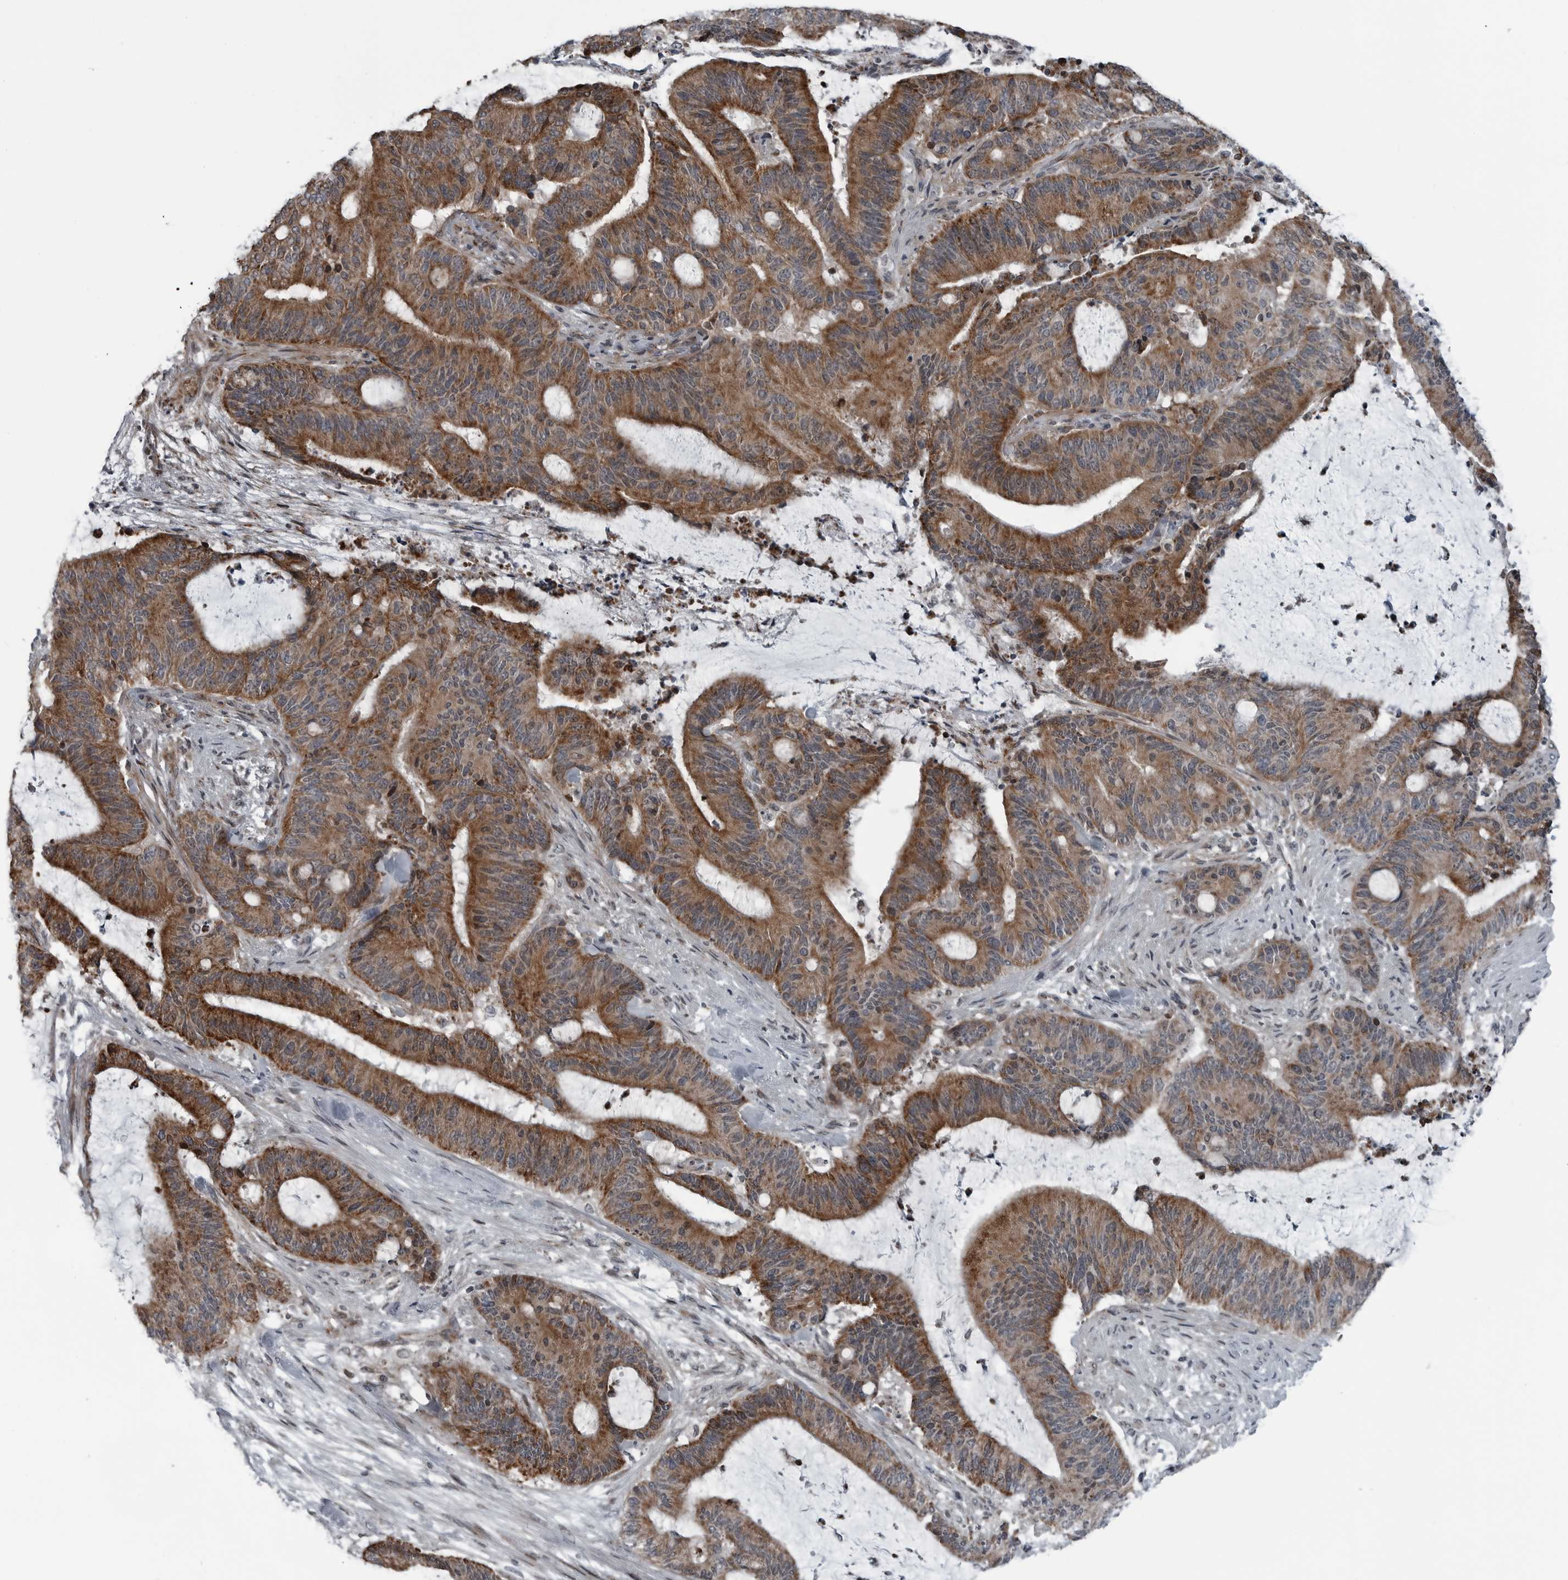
{"staining": {"intensity": "moderate", "quantity": ">75%", "location": "cytoplasmic/membranous"}, "tissue": "liver cancer", "cell_type": "Tumor cells", "image_type": "cancer", "snomed": [{"axis": "morphology", "description": "Normal tissue, NOS"}, {"axis": "morphology", "description": "Cholangiocarcinoma"}, {"axis": "topography", "description": "Liver"}, {"axis": "topography", "description": "Peripheral nerve tissue"}], "caption": "A photomicrograph of liver cancer stained for a protein exhibits moderate cytoplasmic/membranous brown staining in tumor cells.", "gene": "GAK", "patient": {"sex": "female", "age": 73}}